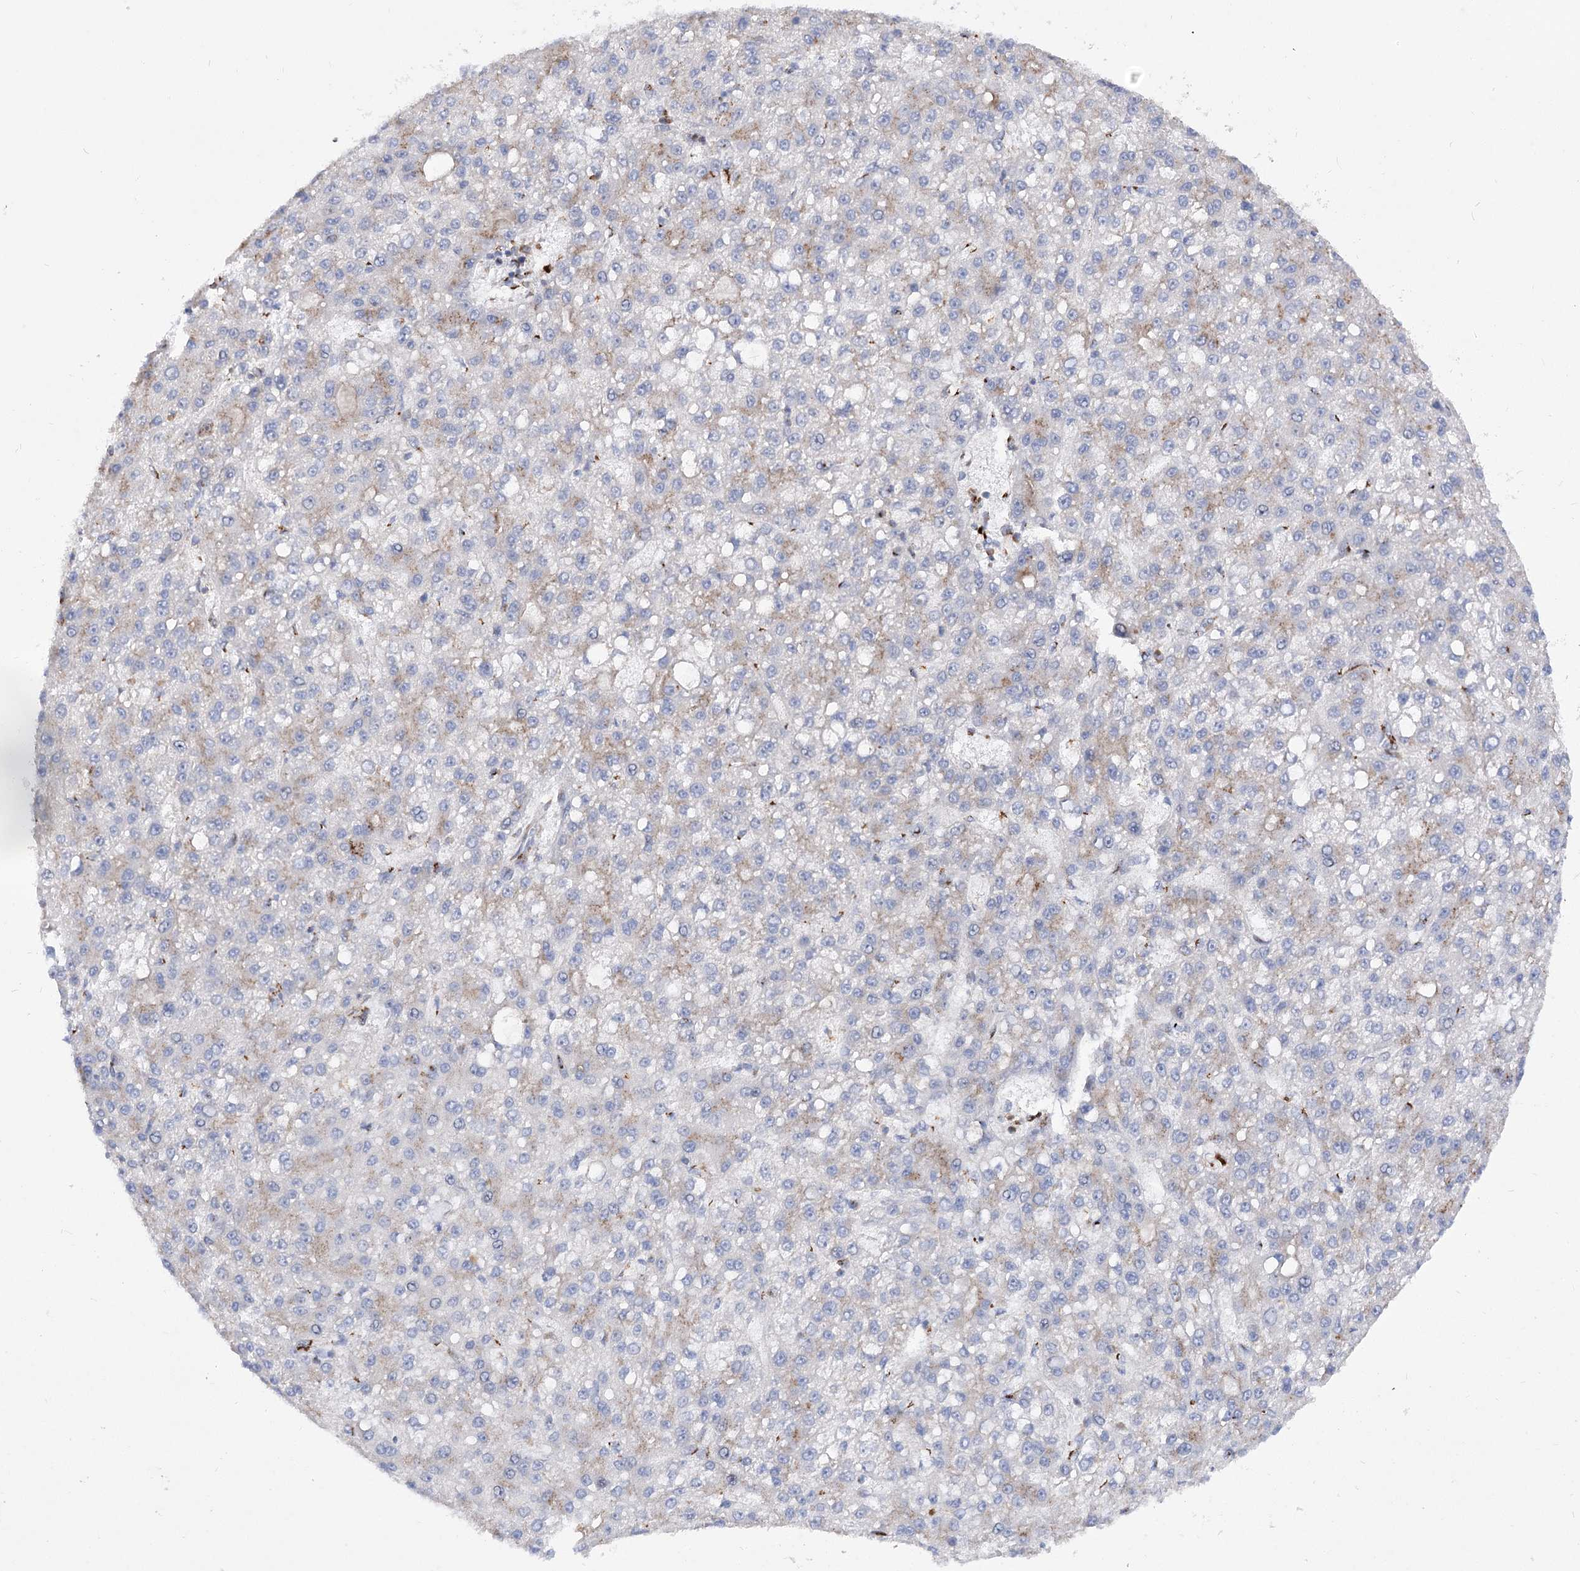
{"staining": {"intensity": "weak", "quantity": "25%-75%", "location": "cytoplasmic/membranous"}, "tissue": "liver cancer", "cell_type": "Tumor cells", "image_type": "cancer", "snomed": [{"axis": "morphology", "description": "Carcinoma, Hepatocellular, NOS"}, {"axis": "topography", "description": "Liver"}], "caption": "Immunohistochemistry micrograph of neoplastic tissue: human hepatocellular carcinoma (liver) stained using IHC demonstrates low levels of weak protein expression localized specifically in the cytoplasmic/membranous of tumor cells, appearing as a cytoplasmic/membranous brown color.", "gene": "TMEM165", "patient": {"sex": "male", "age": 67}}